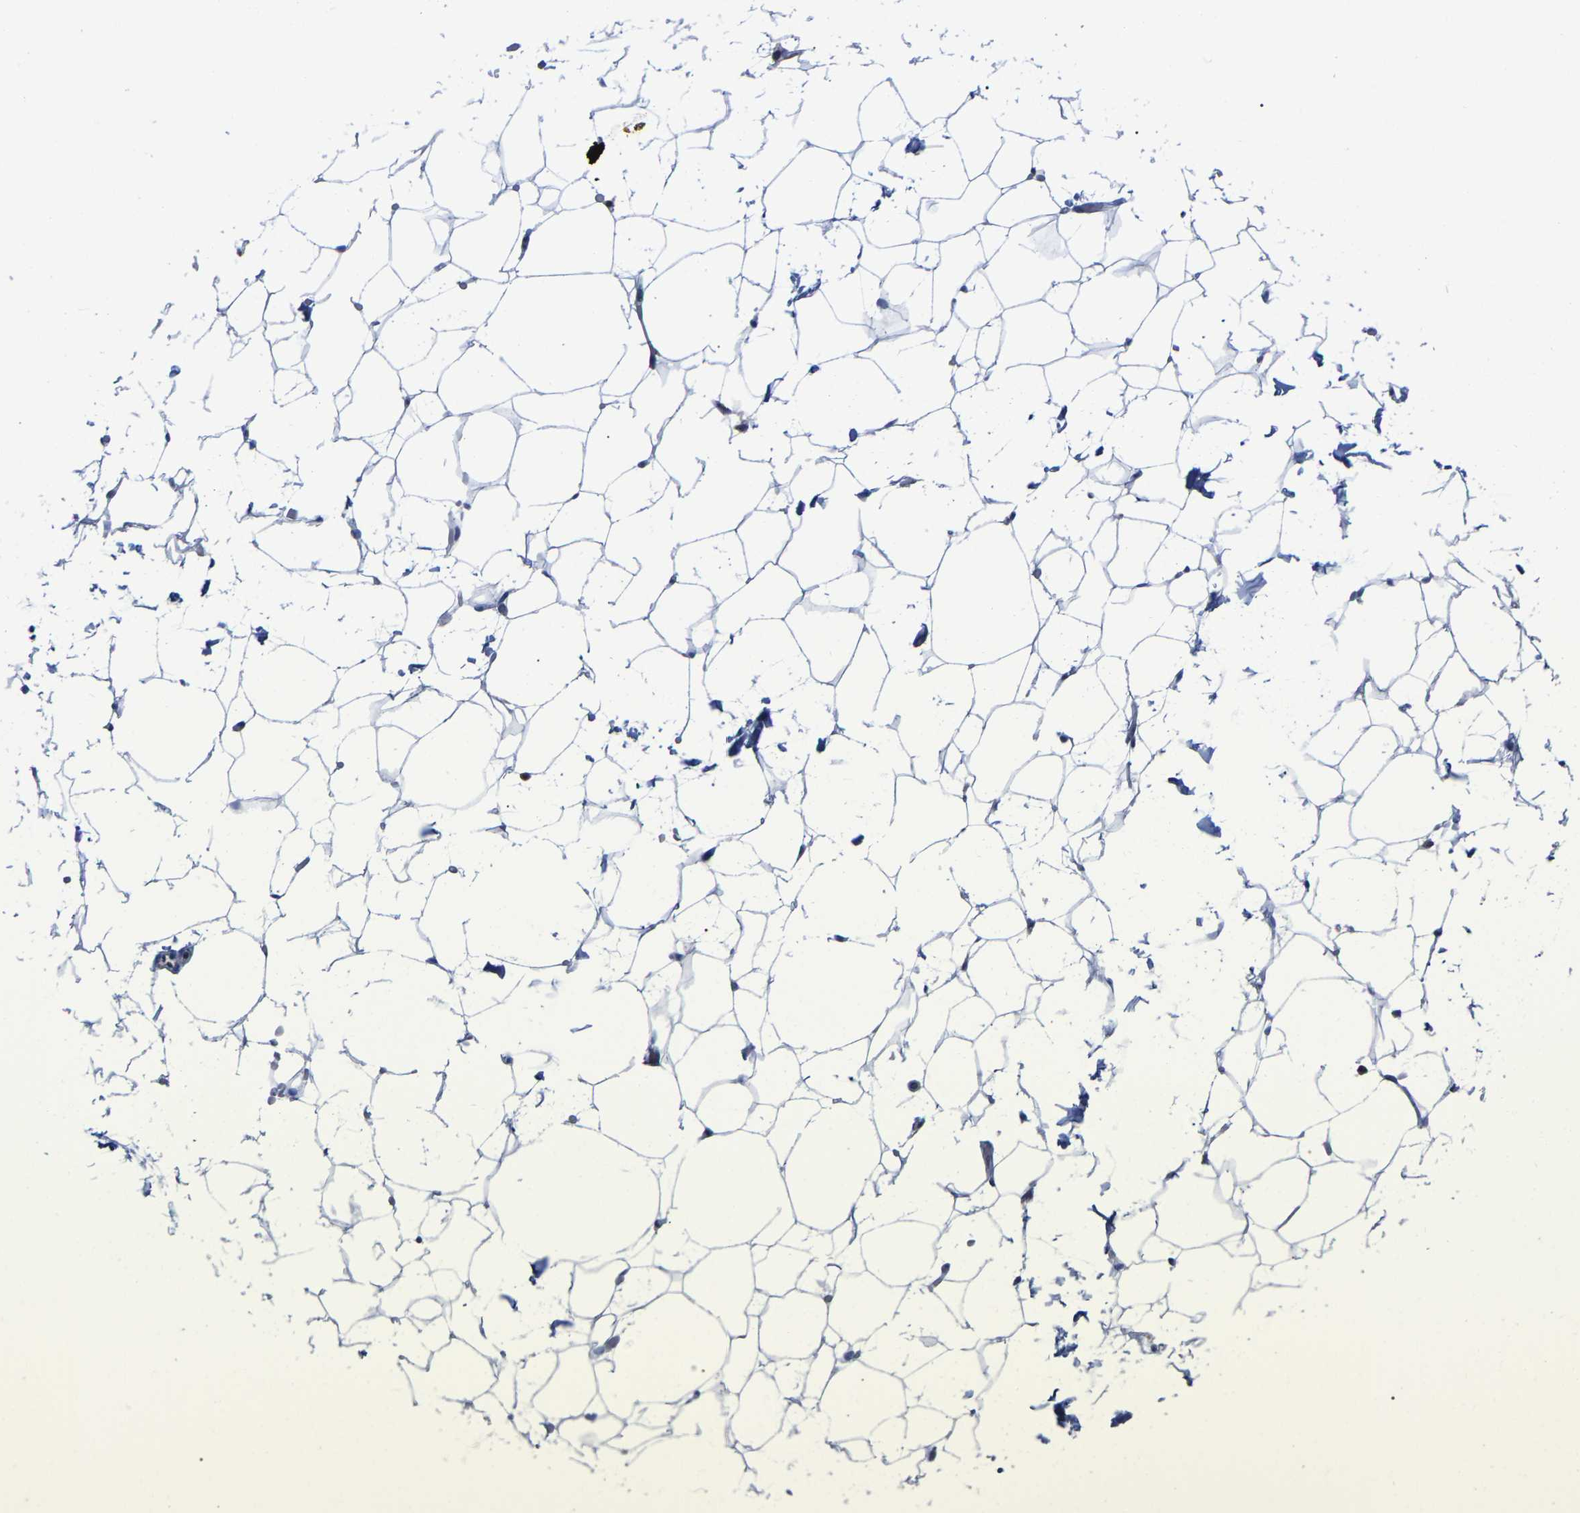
{"staining": {"intensity": "weak", "quantity": "<25%", "location": "cytoplasmic/membranous"}, "tissue": "adipose tissue", "cell_type": "Adipocytes", "image_type": "normal", "snomed": [{"axis": "morphology", "description": "Normal tissue, NOS"}, {"axis": "topography", "description": "Breast"}, {"axis": "topography", "description": "Soft tissue"}], "caption": "IHC micrograph of normal adipose tissue: human adipose tissue stained with DAB (3,3'-diaminobenzidine) reveals no significant protein positivity in adipocytes. Nuclei are stained in blue.", "gene": "GIMAP4", "patient": {"sex": "female", "age": 75}}